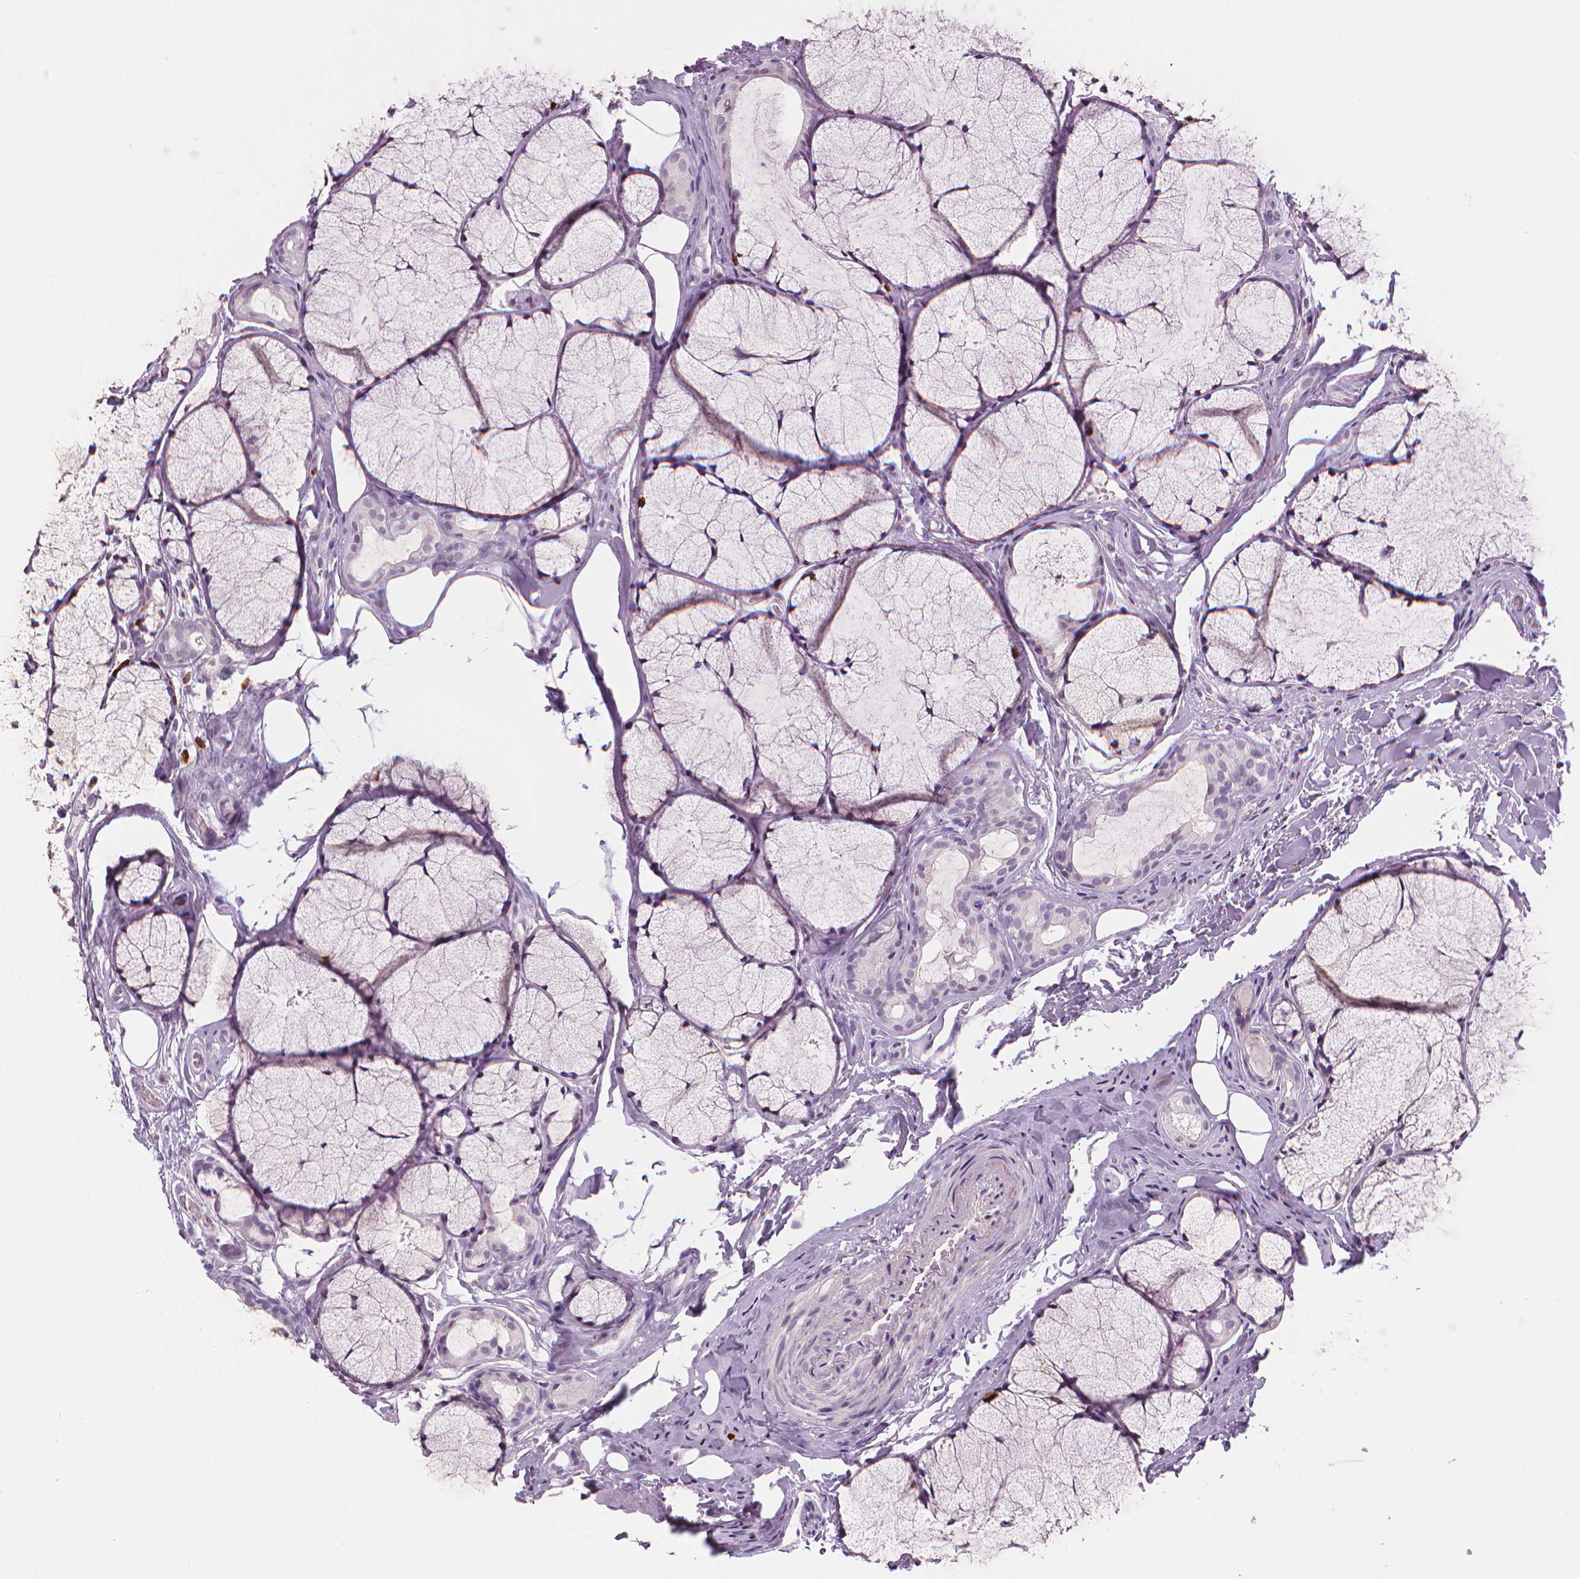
{"staining": {"intensity": "strong", "quantity": "<25%", "location": "nuclear"}, "tissue": "head and neck cancer", "cell_type": "Tumor cells", "image_type": "cancer", "snomed": [{"axis": "morphology", "description": "Adenocarcinoma, NOS"}, {"axis": "topography", "description": "Head-Neck"}], "caption": "Immunohistochemical staining of head and neck cancer reveals medium levels of strong nuclear protein positivity in about <25% of tumor cells. (DAB IHC, brown staining for protein, blue staining for nuclei).", "gene": "MKI67", "patient": {"sex": "male", "age": 66}}